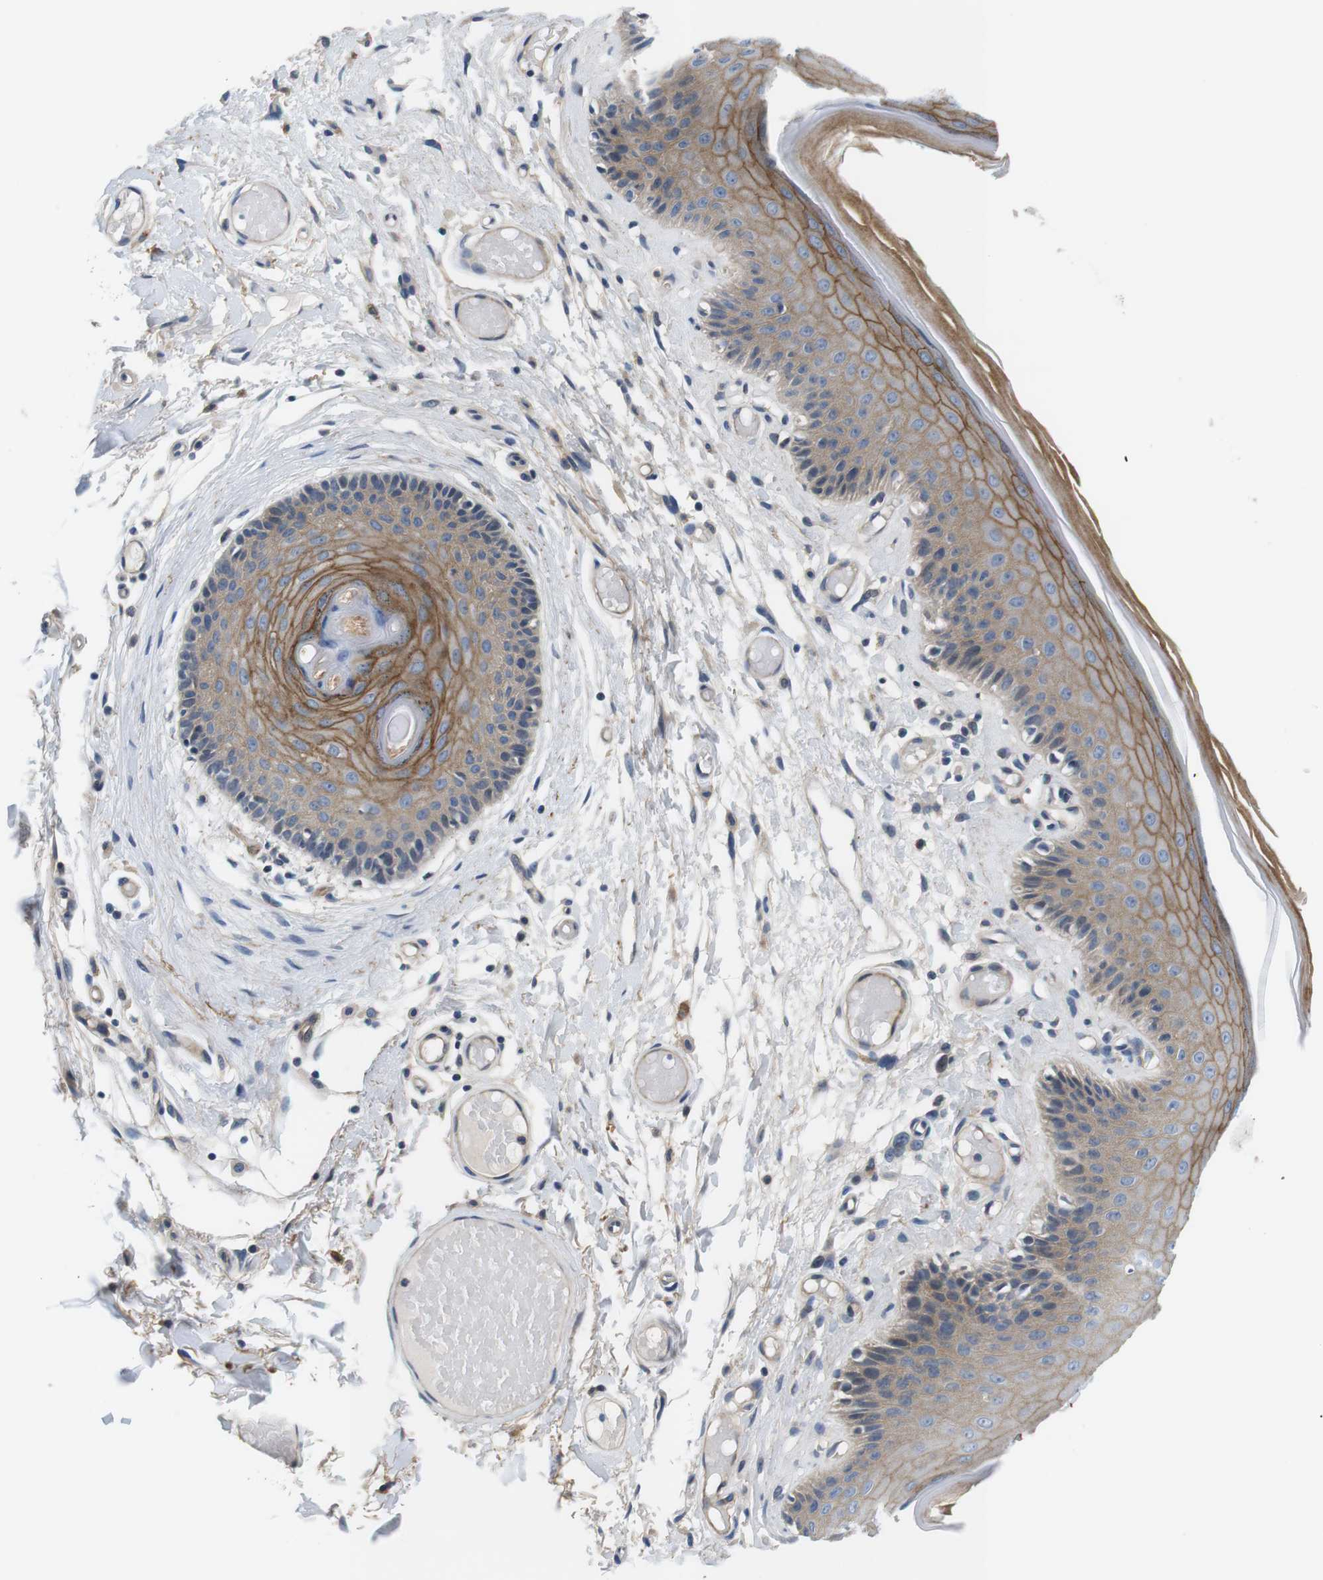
{"staining": {"intensity": "moderate", "quantity": "25%-75%", "location": "cytoplasmic/membranous"}, "tissue": "skin", "cell_type": "Epidermal cells", "image_type": "normal", "snomed": [{"axis": "morphology", "description": "Normal tissue, NOS"}, {"axis": "topography", "description": "Vulva"}], "caption": "This is a micrograph of immunohistochemistry (IHC) staining of normal skin, which shows moderate staining in the cytoplasmic/membranous of epidermal cells.", "gene": "SLC30A1", "patient": {"sex": "female", "age": 73}}